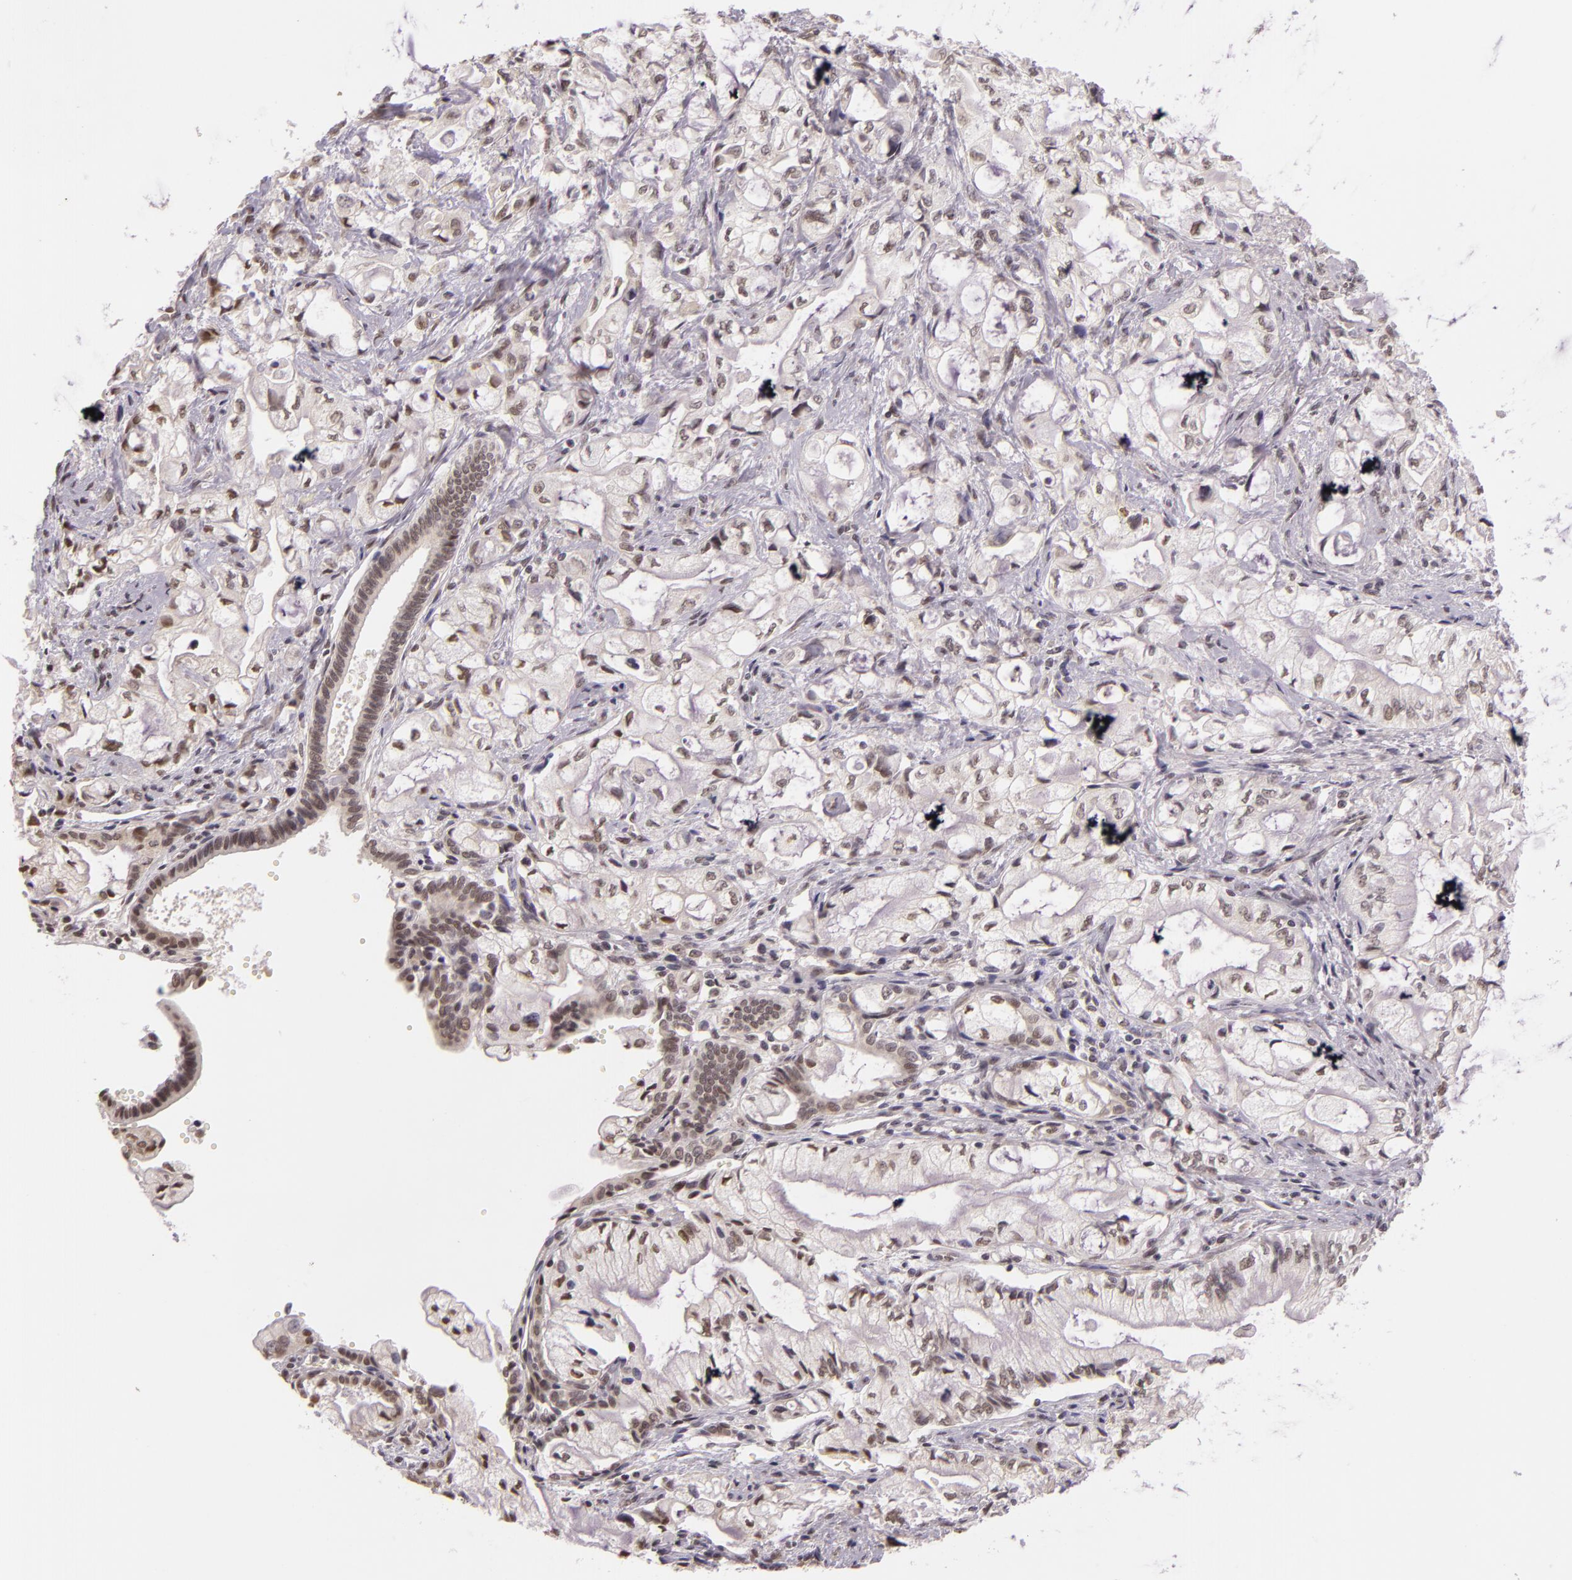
{"staining": {"intensity": "weak", "quantity": "<25%", "location": "nuclear"}, "tissue": "pancreatic cancer", "cell_type": "Tumor cells", "image_type": "cancer", "snomed": [{"axis": "morphology", "description": "Adenocarcinoma, NOS"}, {"axis": "topography", "description": "Pancreas"}], "caption": "Tumor cells are negative for protein expression in human pancreatic cancer. The staining is performed using DAB brown chromogen with nuclei counter-stained in using hematoxylin.", "gene": "ALX1", "patient": {"sex": "male", "age": 79}}